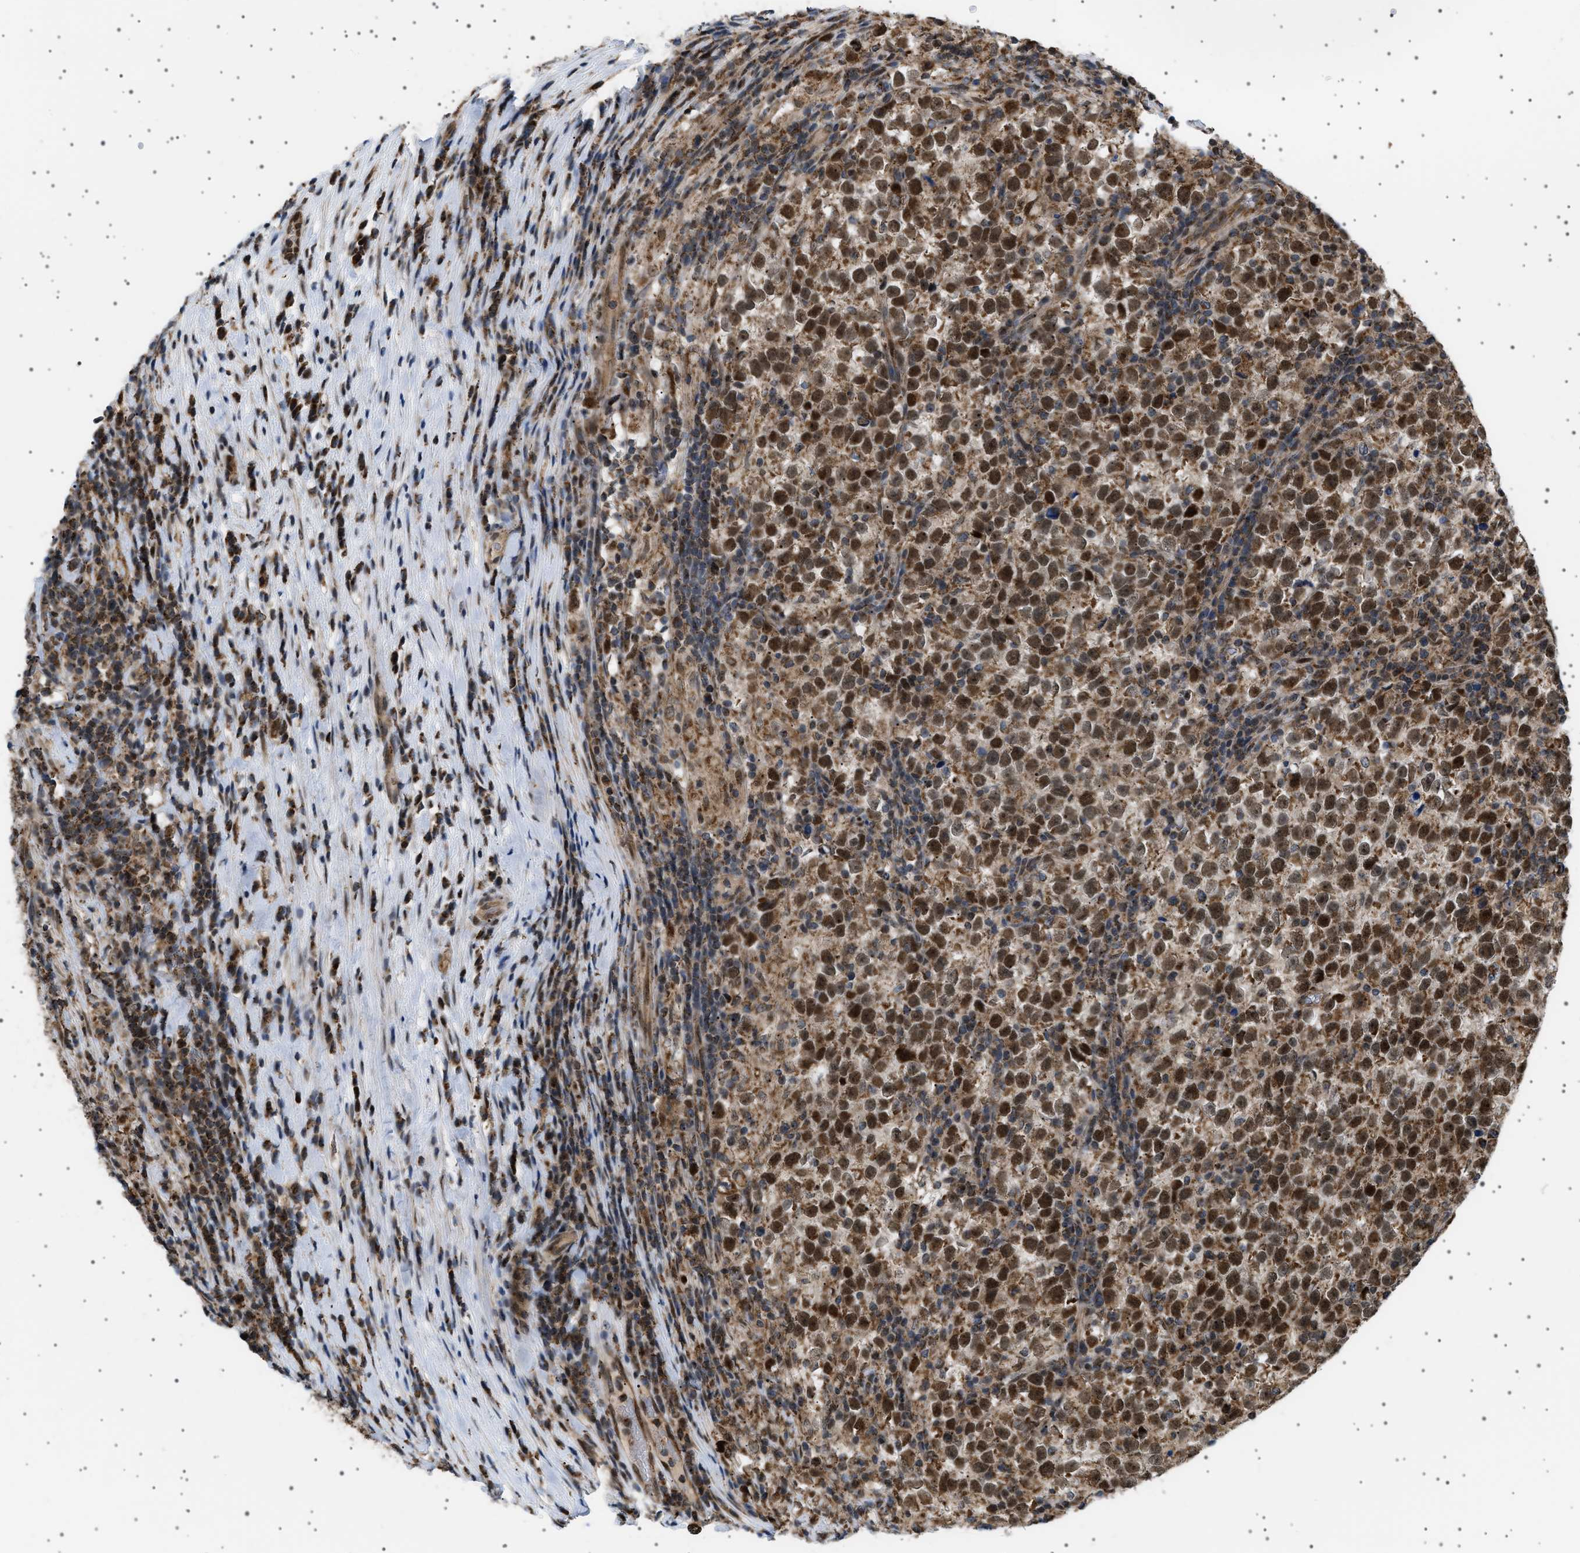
{"staining": {"intensity": "strong", "quantity": ">75%", "location": "cytoplasmic/membranous,nuclear"}, "tissue": "testis cancer", "cell_type": "Tumor cells", "image_type": "cancer", "snomed": [{"axis": "morphology", "description": "Normal tissue, NOS"}, {"axis": "morphology", "description": "Seminoma, NOS"}, {"axis": "topography", "description": "Testis"}], "caption": "IHC staining of seminoma (testis), which demonstrates high levels of strong cytoplasmic/membranous and nuclear staining in approximately >75% of tumor cells indicating strong cytoplasmic/membranous and nuclear protein positivity. The staining was performed using DAB (brown) for protein detection and nuclei were counterstained in hematoxylin (blue).", "gene": "MELK", "patient": {"sex": "male", "age": 43}}